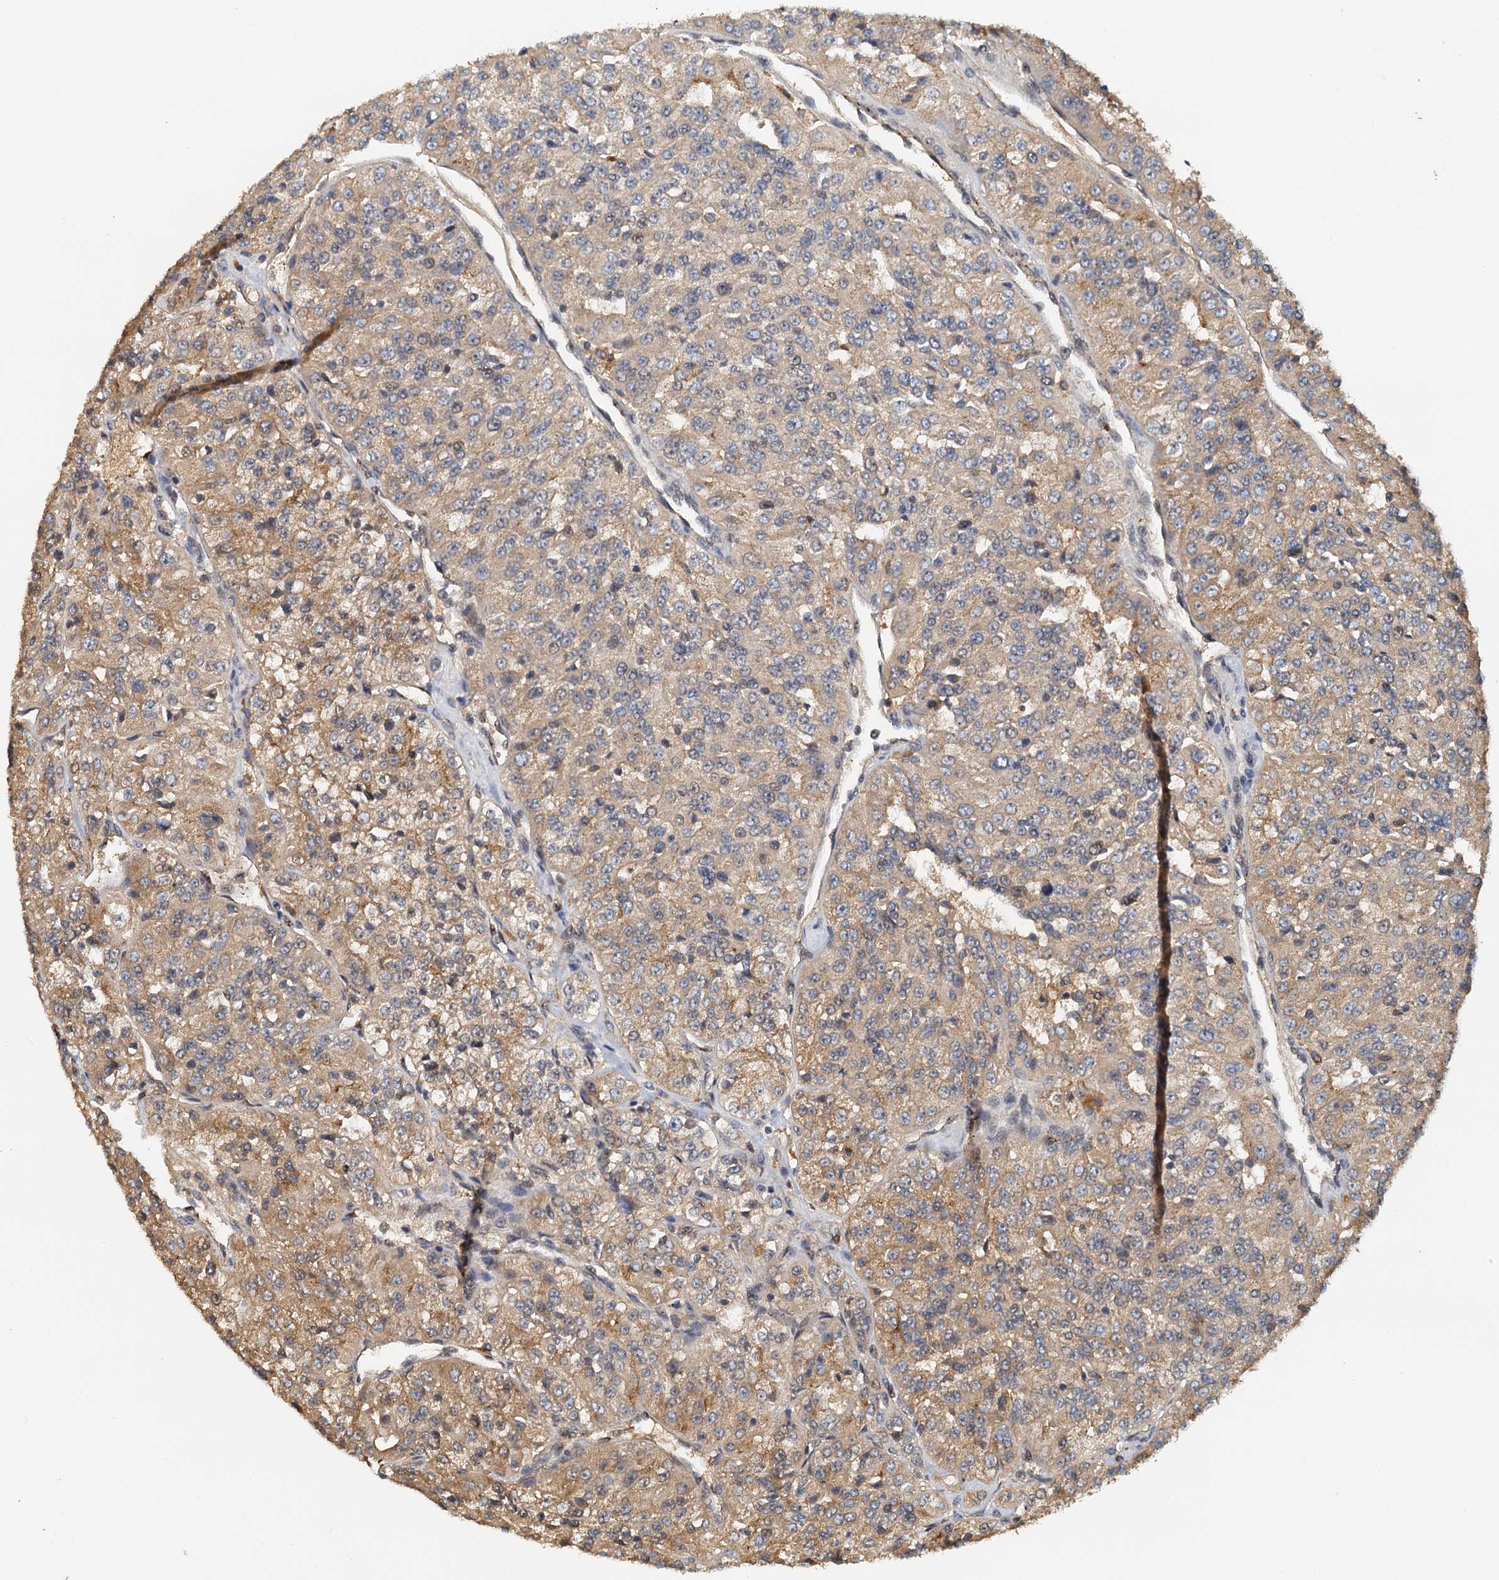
{"staining": {"intensity": "moderate", "quantity": ">75%", "location": "cytoplasmic/membranous"}, "tissue": "renal cancer", "cell_type": "Tumor cells", "image_type": "cancer", "snomed": [{"axis": "morphology", "description": "Adenocarcinoma, NOS"}, {"axis": "topography", "description": "Kidney"}], "caption": "Immunohistochemistry of renal cancer (adenocarcinoma) reveals medium levels of moderate cytoplasmic/membranous staining in about >75% of tumor cells.", "gene": "UBL7", "patient": {"sex": "female", "age": 63}}